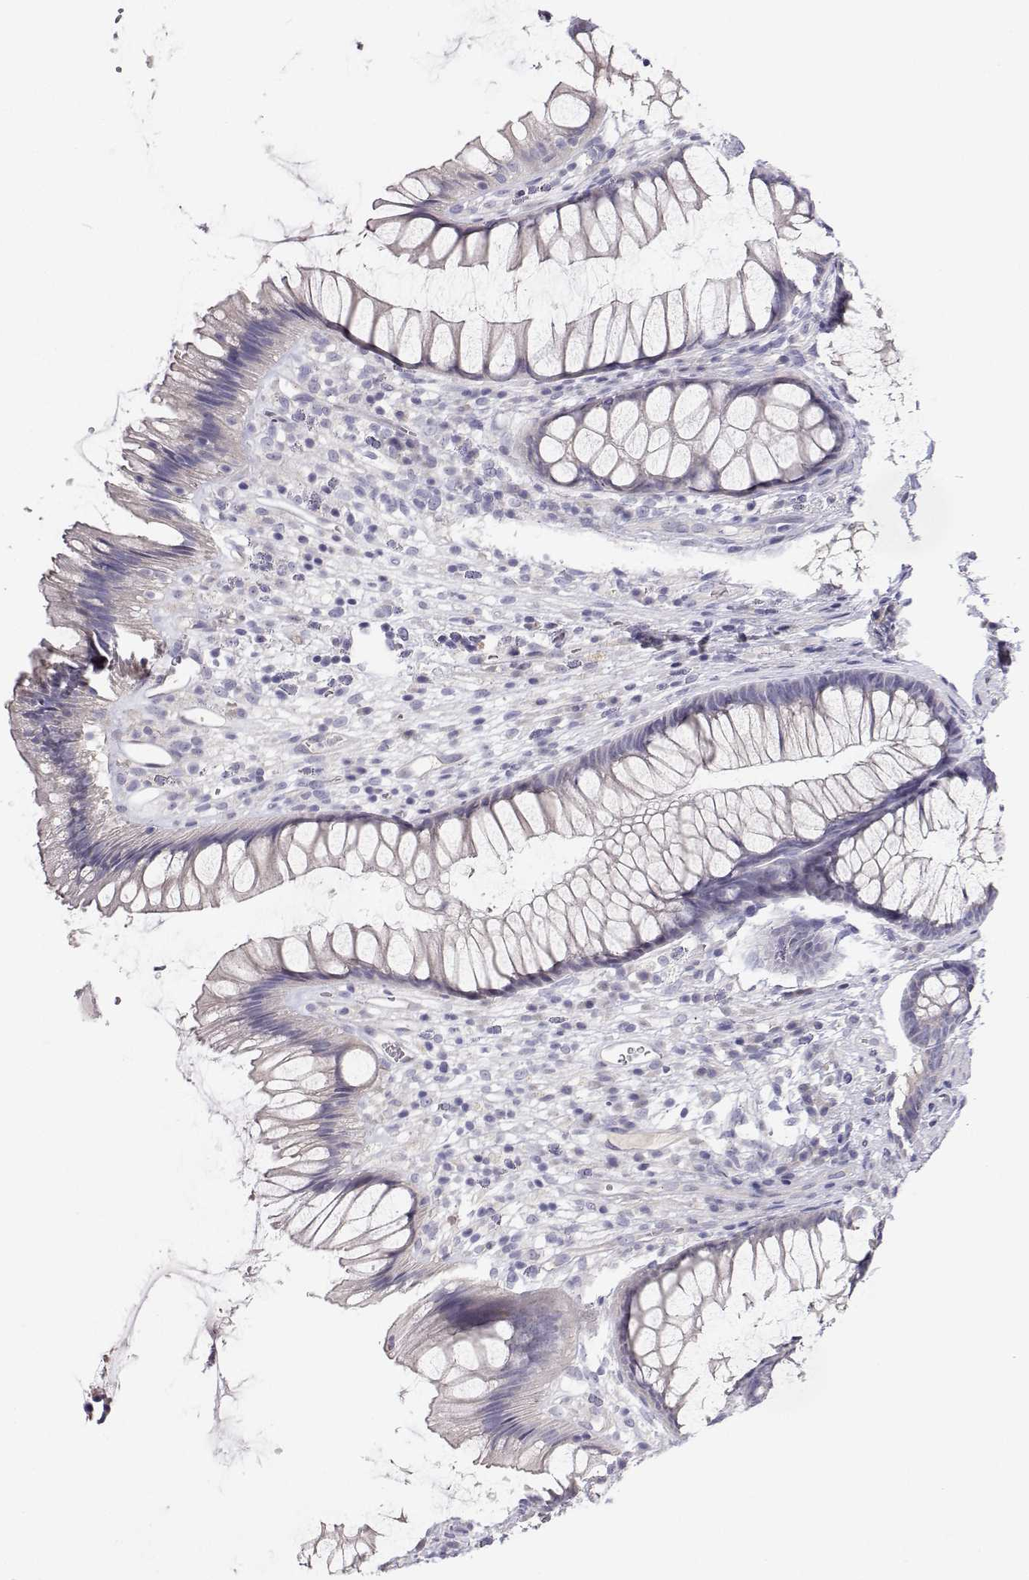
{"staining": {"intensity": "negative", "quantity": "none", "location": "none"}, "tissue": "rectum", "cell_type": "Glandular cells", "image_type": "normal", "snomed": [{"axis": "morphology", "description": "Normal tissue, NOS"}, {"axis": "topography", "description": "Rectum"}], "caption": "Glandular cells show no significant staining in normal rectum. (Stains: DAB IHC with hematoxylin counter stain, Microscopy: brightfield microscopy at high magnification).", "gene": "ANKRD65", "patient": {"sex": "male", "age": 53}}